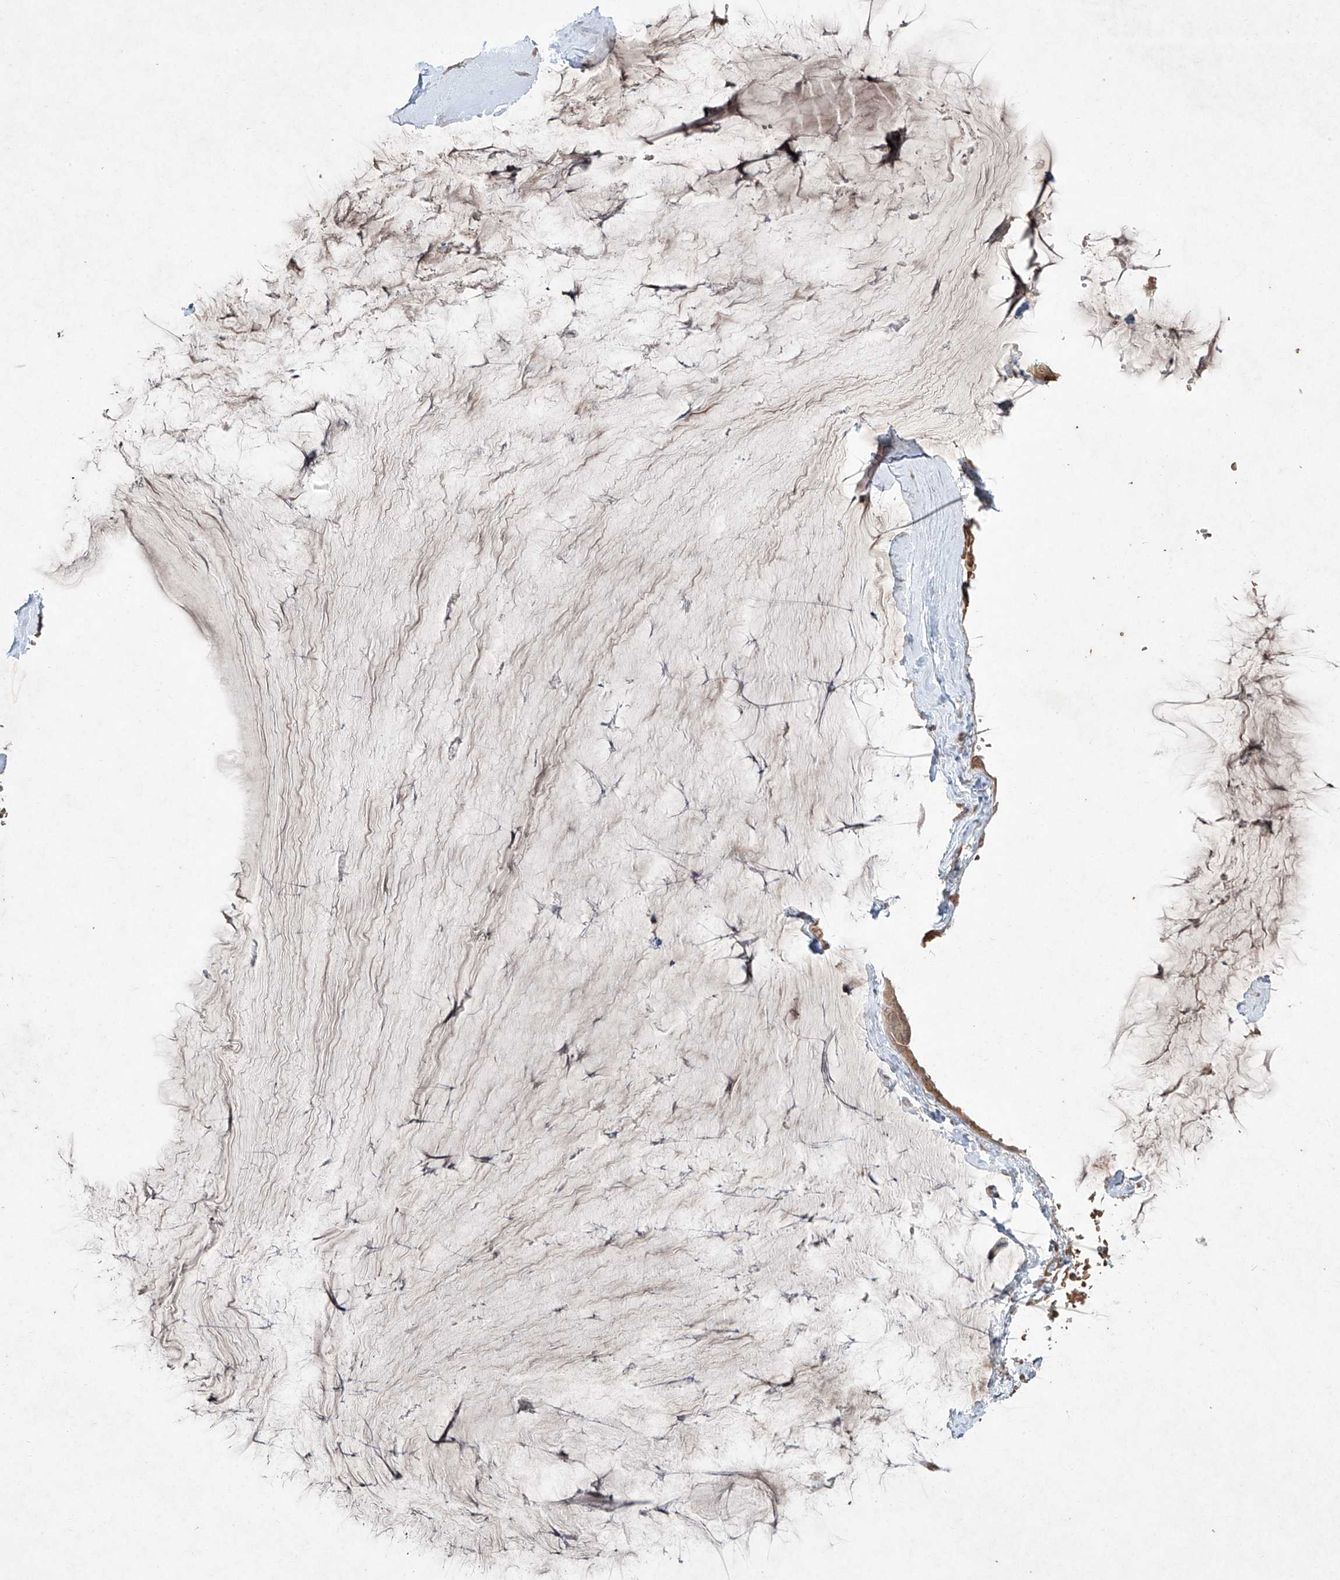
{"staining": {"intensity": "moderate", "quantity": ">75%", "location": "cytoplasmic/membranous"}, "tissue": "ovarian cancer", "cell_type": "Tumor cells", "image_type": "cancer", "snomed": [{"axis": "morphology", "description": "Cystadenocarcinoma, mucinous, NOS"}, {"axis": "topography", "description": "Ovary"}], "caption": "Human ovarian mucinous cystadenocarcinoma stained for a protein (brown) demonstrates moderate cytoplasmic/membranous positive staining in about >75% of tumor cells.", "gene": "MATN2", "patient": {"sex": "female", "age": 39}}